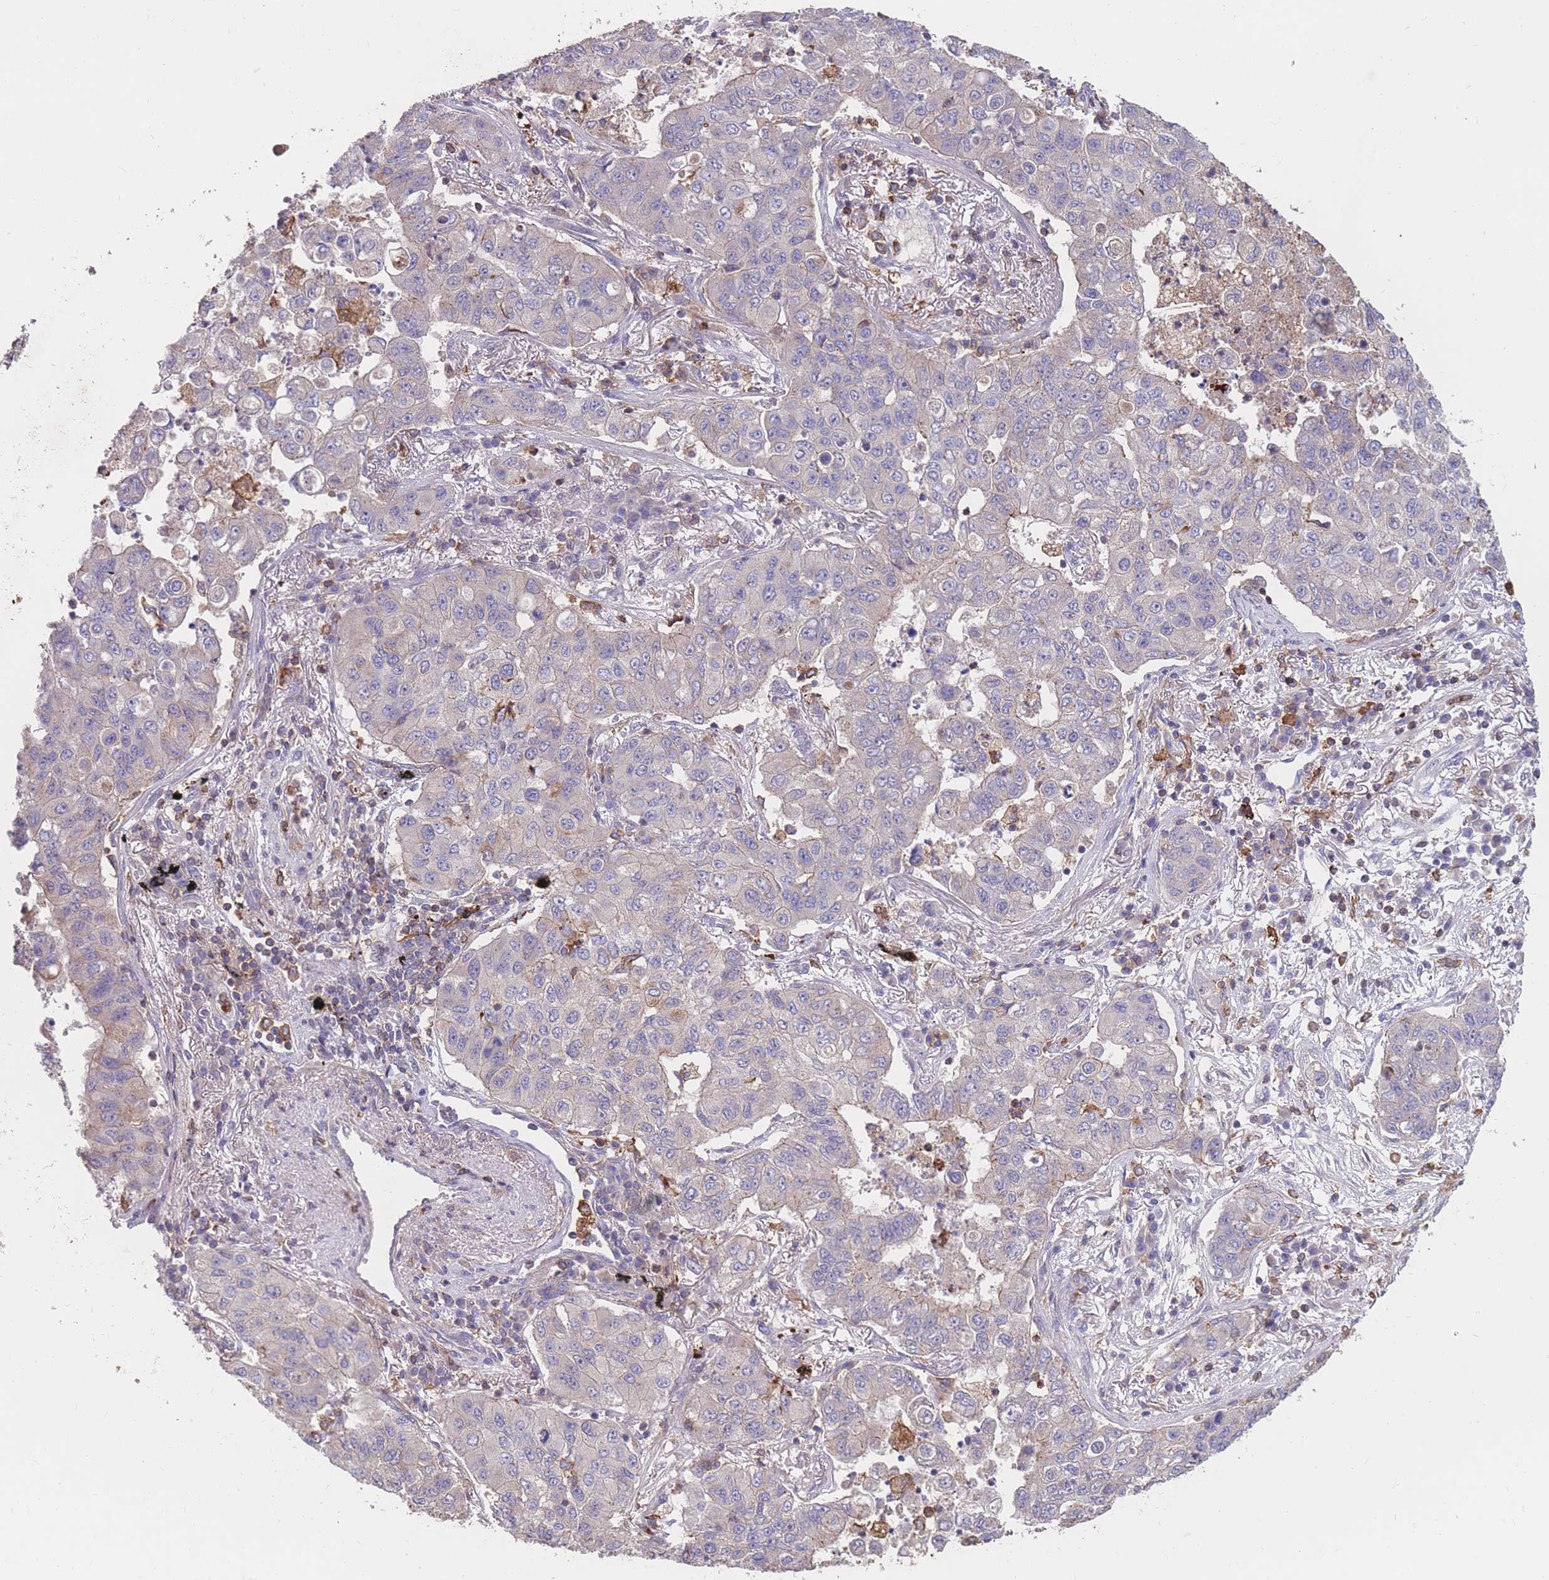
{"staining": {"intensity": "negative", "quantity": "none", "location": "none"}, "tissue": "lung cancer", "cell_type": "Tumor cells", "image_type": "cancer", "snomed": [{"axis": "morphology", "description": "Squamous cell carcinoma, NOS"}, {"axis": "topography", "description": "Lung"}], "caption": "This is a histopathology image of immunohistochemistry staining of lung cancer, which shows no expression in tumor cells.", "gene": "CD33", "patient": {"sex": "male", "age": 74}}